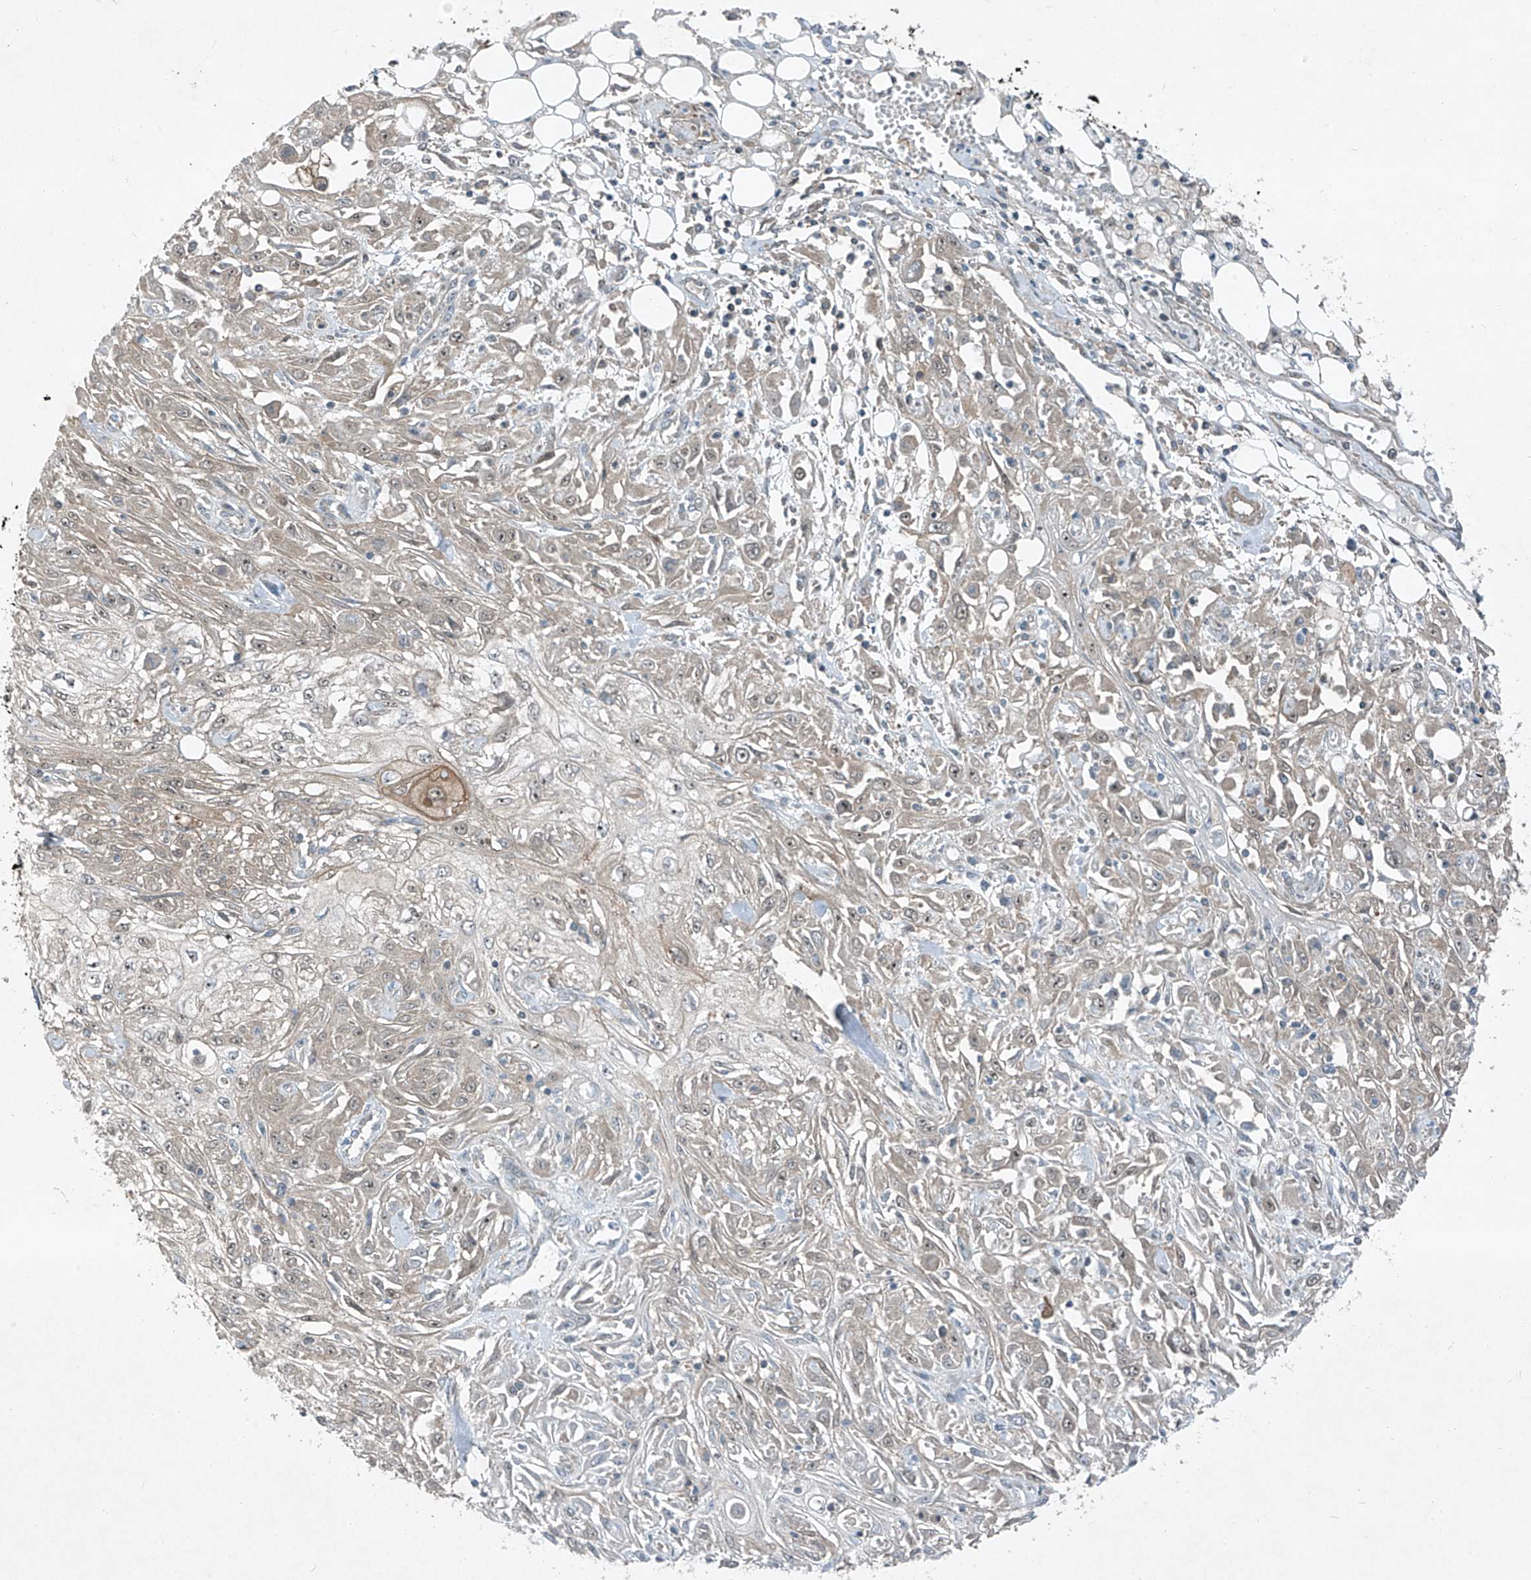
{"staining": {"intensity": "weak", "quantity": "<25%", "location": "nuclear"}, "tissue": "skin cancer", "cell_type": "Tumor cells", "image_type": "cancer", "snomed": [{"axis": "morphology", "description": "Squamous cell carcinoma, NOS"}, {"axis": "morphology", "description": "Squamous cell carcinoma, metastatic, NOS"}, {"axis": "topography", "description": "Skin"}, {"axis": "topography", "description": "Lymph node"}], "caption": "Immunohistochemical staining of human skin cancer (metastatic squamous cell carcinoma) reveals no significant staining in tumor cells.", "gene": "PPCS", "patient": {"sex": "male", "age": 75}}